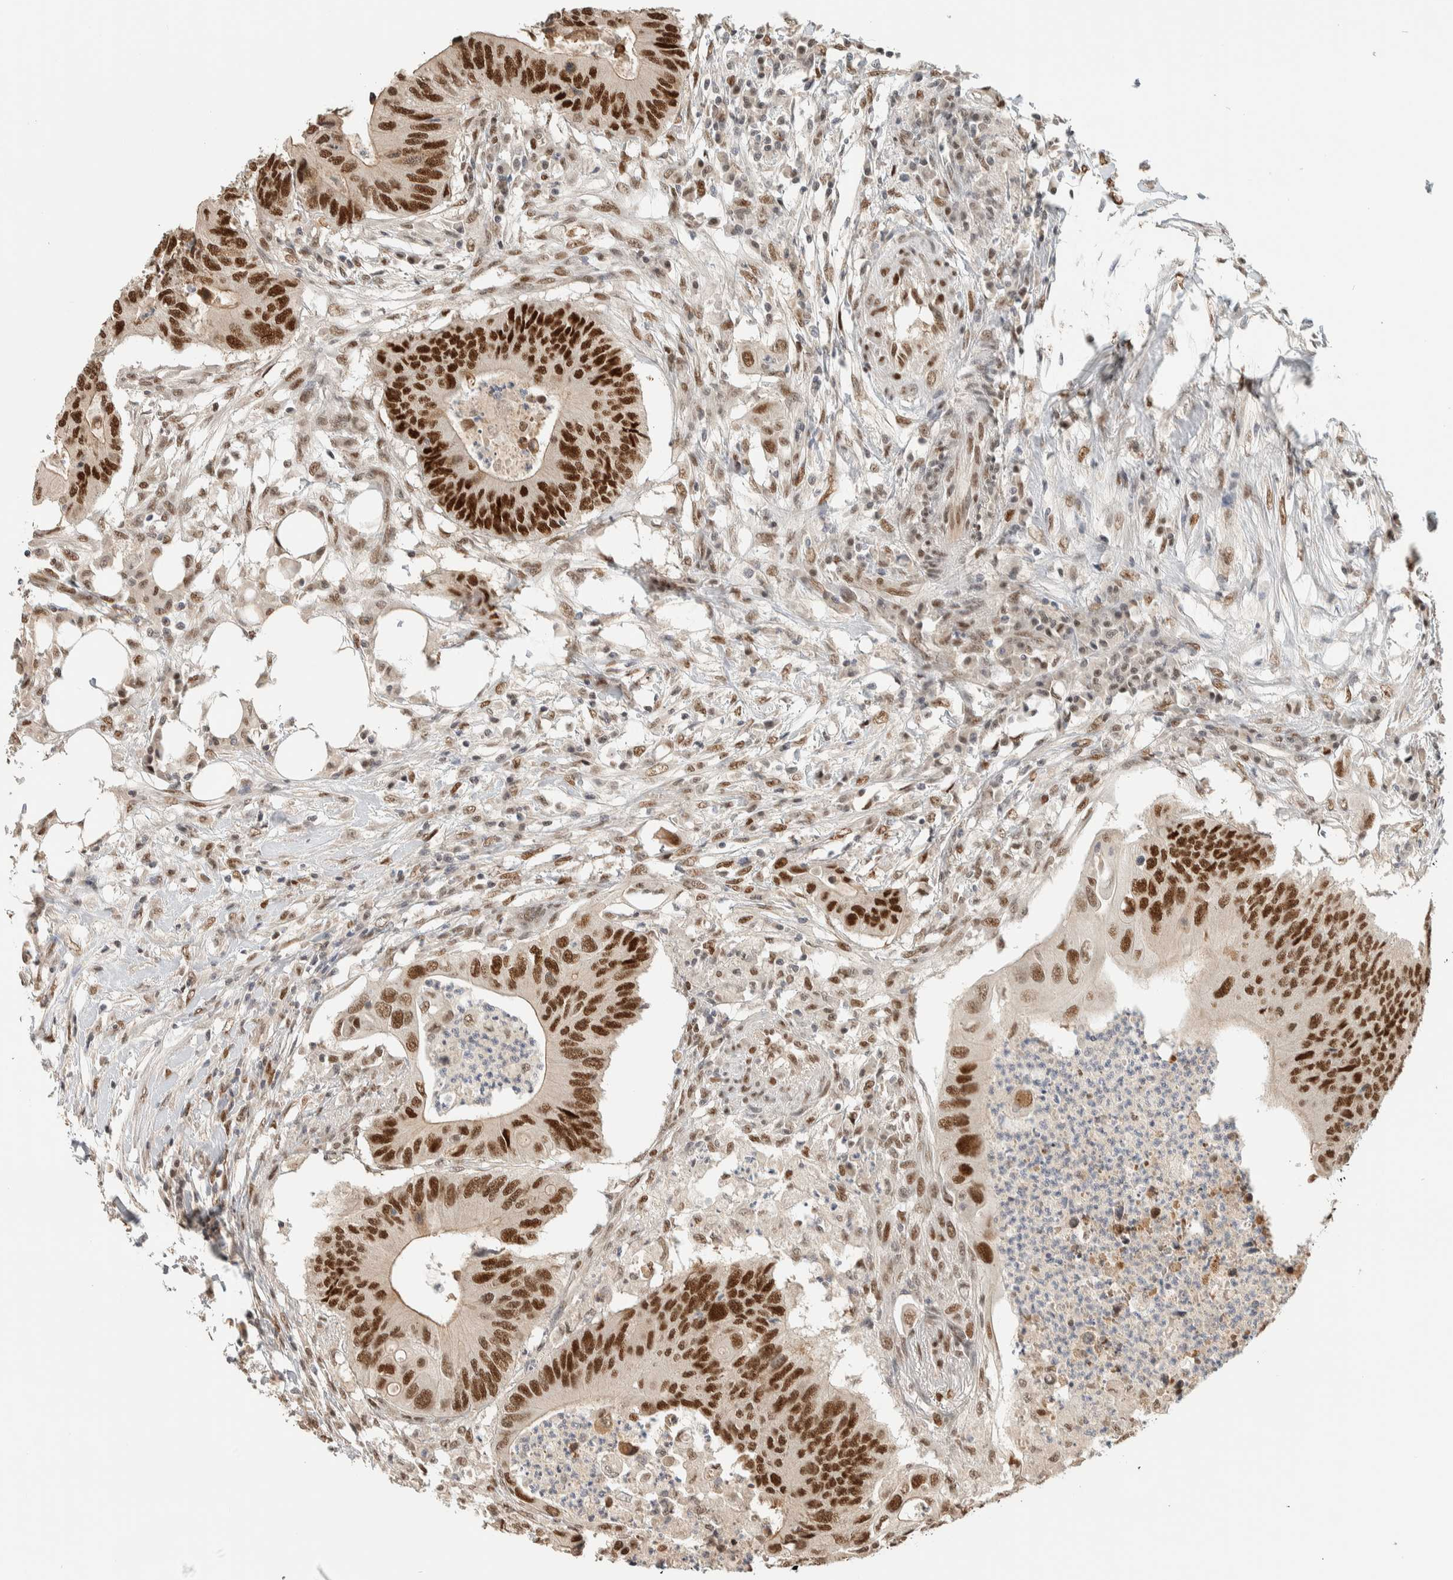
{"staining": {"intensity": "strong", "quantity": ">75%", "location": "nuclear"}, "tissue": "colorectal cancer", "cell_type": "Tumor cells", "image_type": "cancer", "snomed": [{"axis": "morphology", "description": "Adenocarcinoma, NOS"}, {"axis": "topography", "description": "Colon"}], "caption": "Protein expression analysis of human colorectal cancer reveals strong nuclear positivity in about >75% of tumor cells.", "gene": "PUS7", "patient": {"sex": "male", "age": 71}}